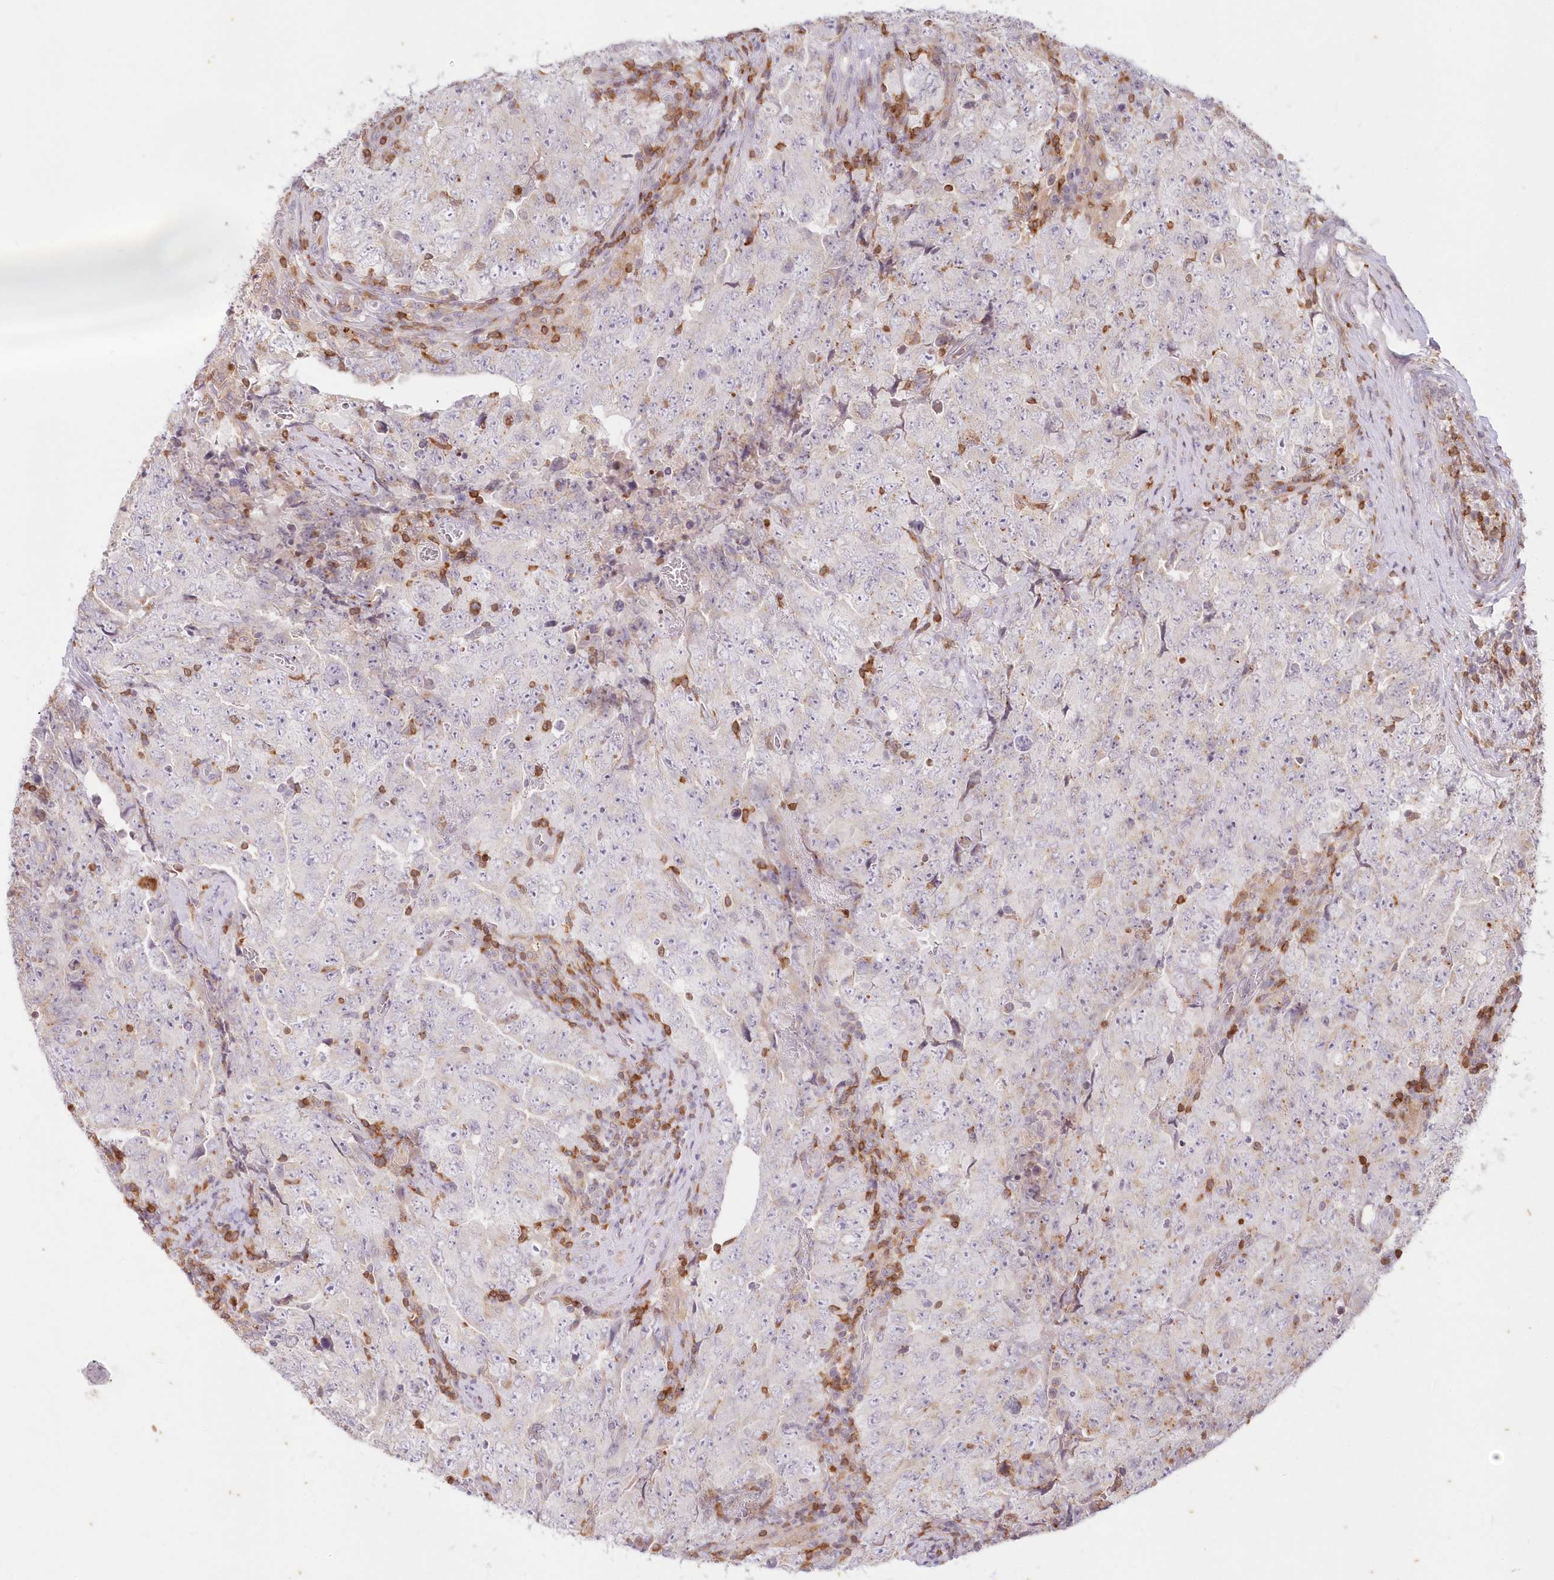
{"staining": {"intensity": "negative", "quantity": "none", "location": "none"}, "tissue": "testis cancer", "cell_type": "Tumor cells", "image_type": "cancer", "snomed": [{"axis": "morphology", "description": "Carcinoma, Embryonal, NOS"}, {"axis": "topography", "description": "Testis"}], "caption": "The histopathology image exhibits no staining of tumor cells in embryonal carcinoma (testis). The staining is performed using DAB brown chromogen with nuclei counter-stained in using hematoxylin.", "gene": "MTMR3", "patient": {"sex": "male", "age": 26}}